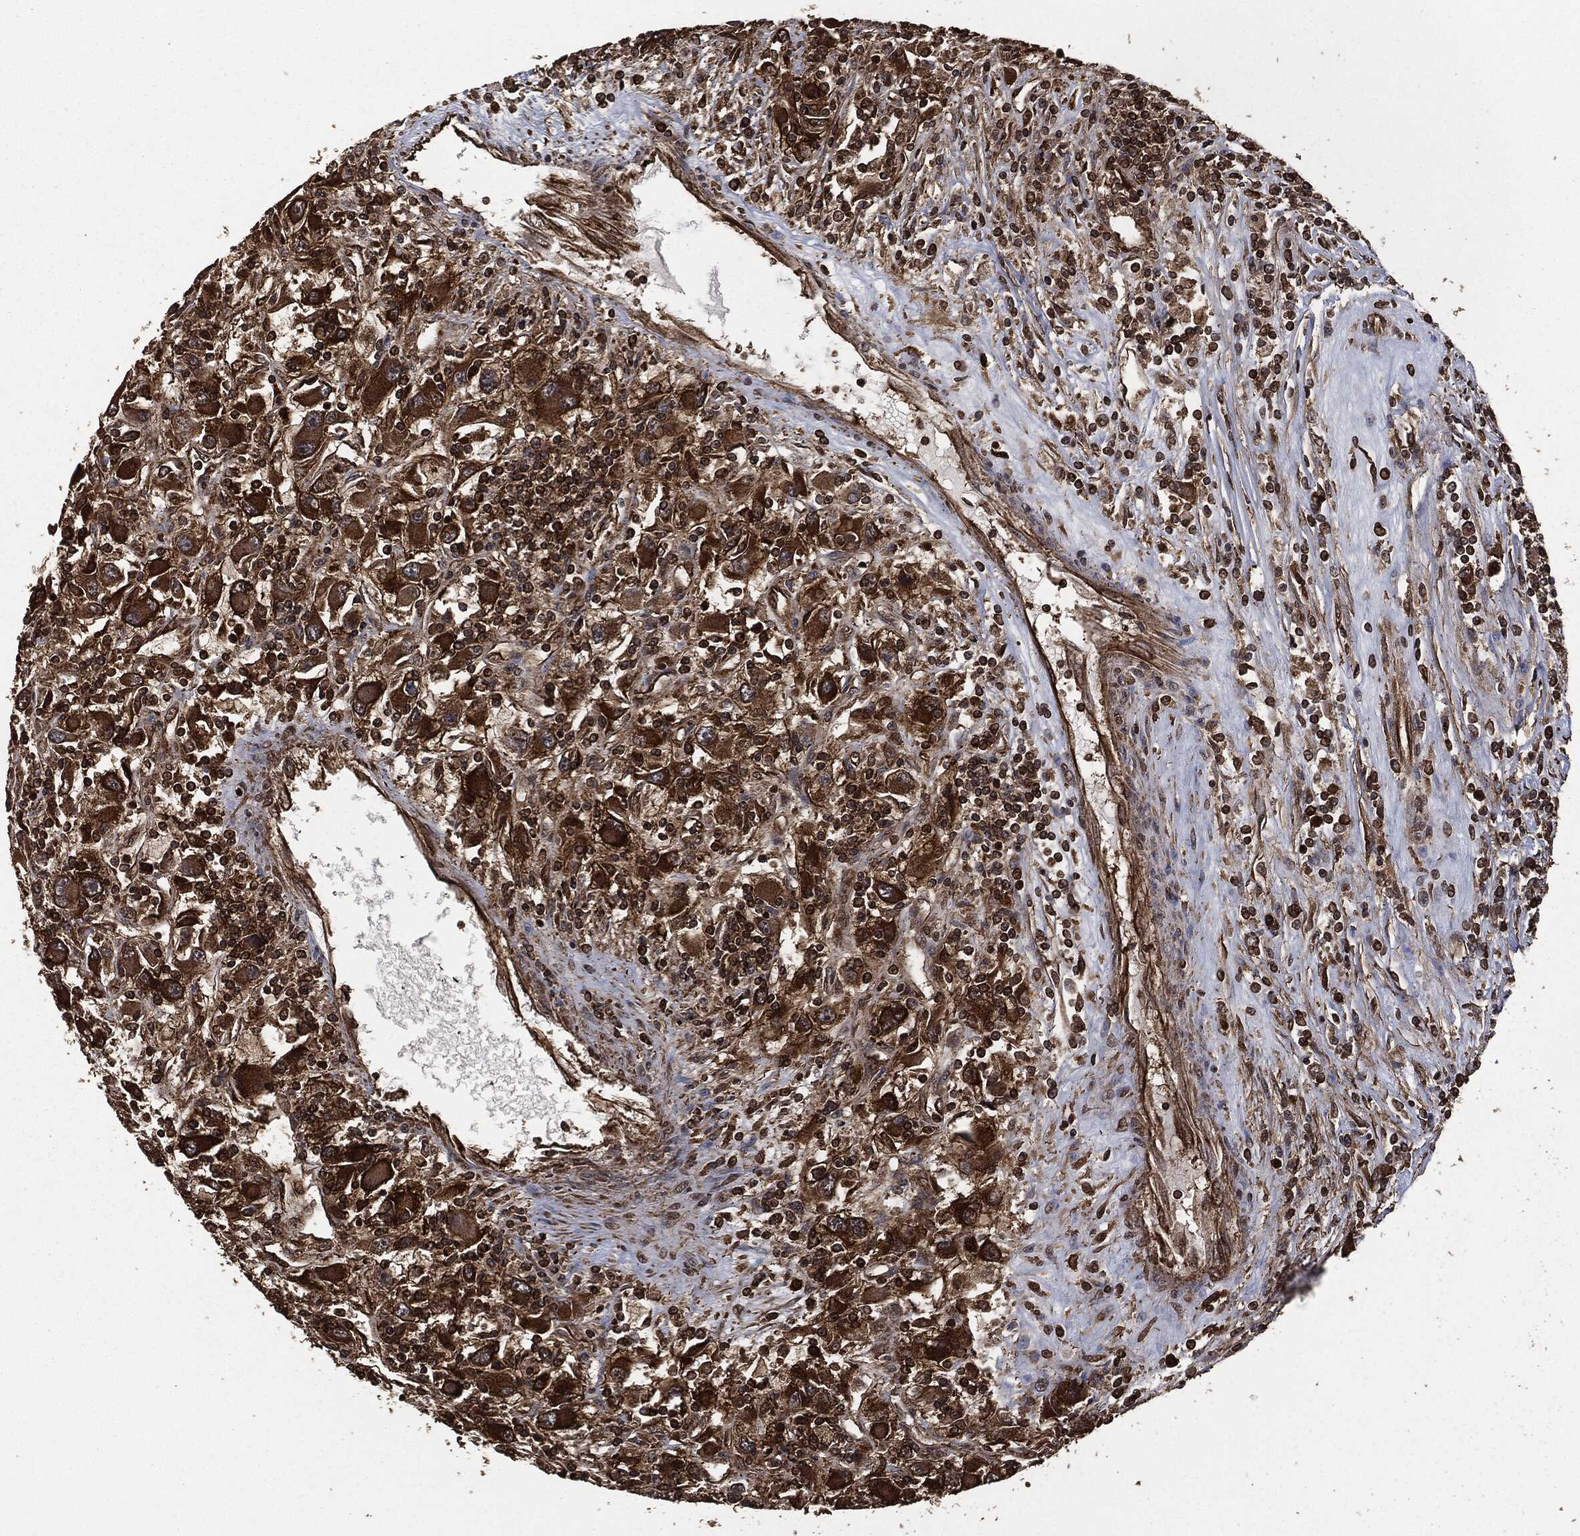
{"staining": {"intensity": "strong", "quantity": ">75%", "location": "cytoplasmic/membranous"}, "tissue": "renal cancer", "cell_type": "Tumor cells", "image_type": "cancer", "snomed": [{"axis": "morphology", "description": "Adenocarcinoma, NOS"}, {"axis": "topography", "description": "Kidney"}], "caption": "Renal cancer (adenocarcinoma) tissue shows strong cytoplasmic/membranous expression in about >75% of tumor cells", "gene": "HRAS", "patient": {"sex": "female", "age": 67}}